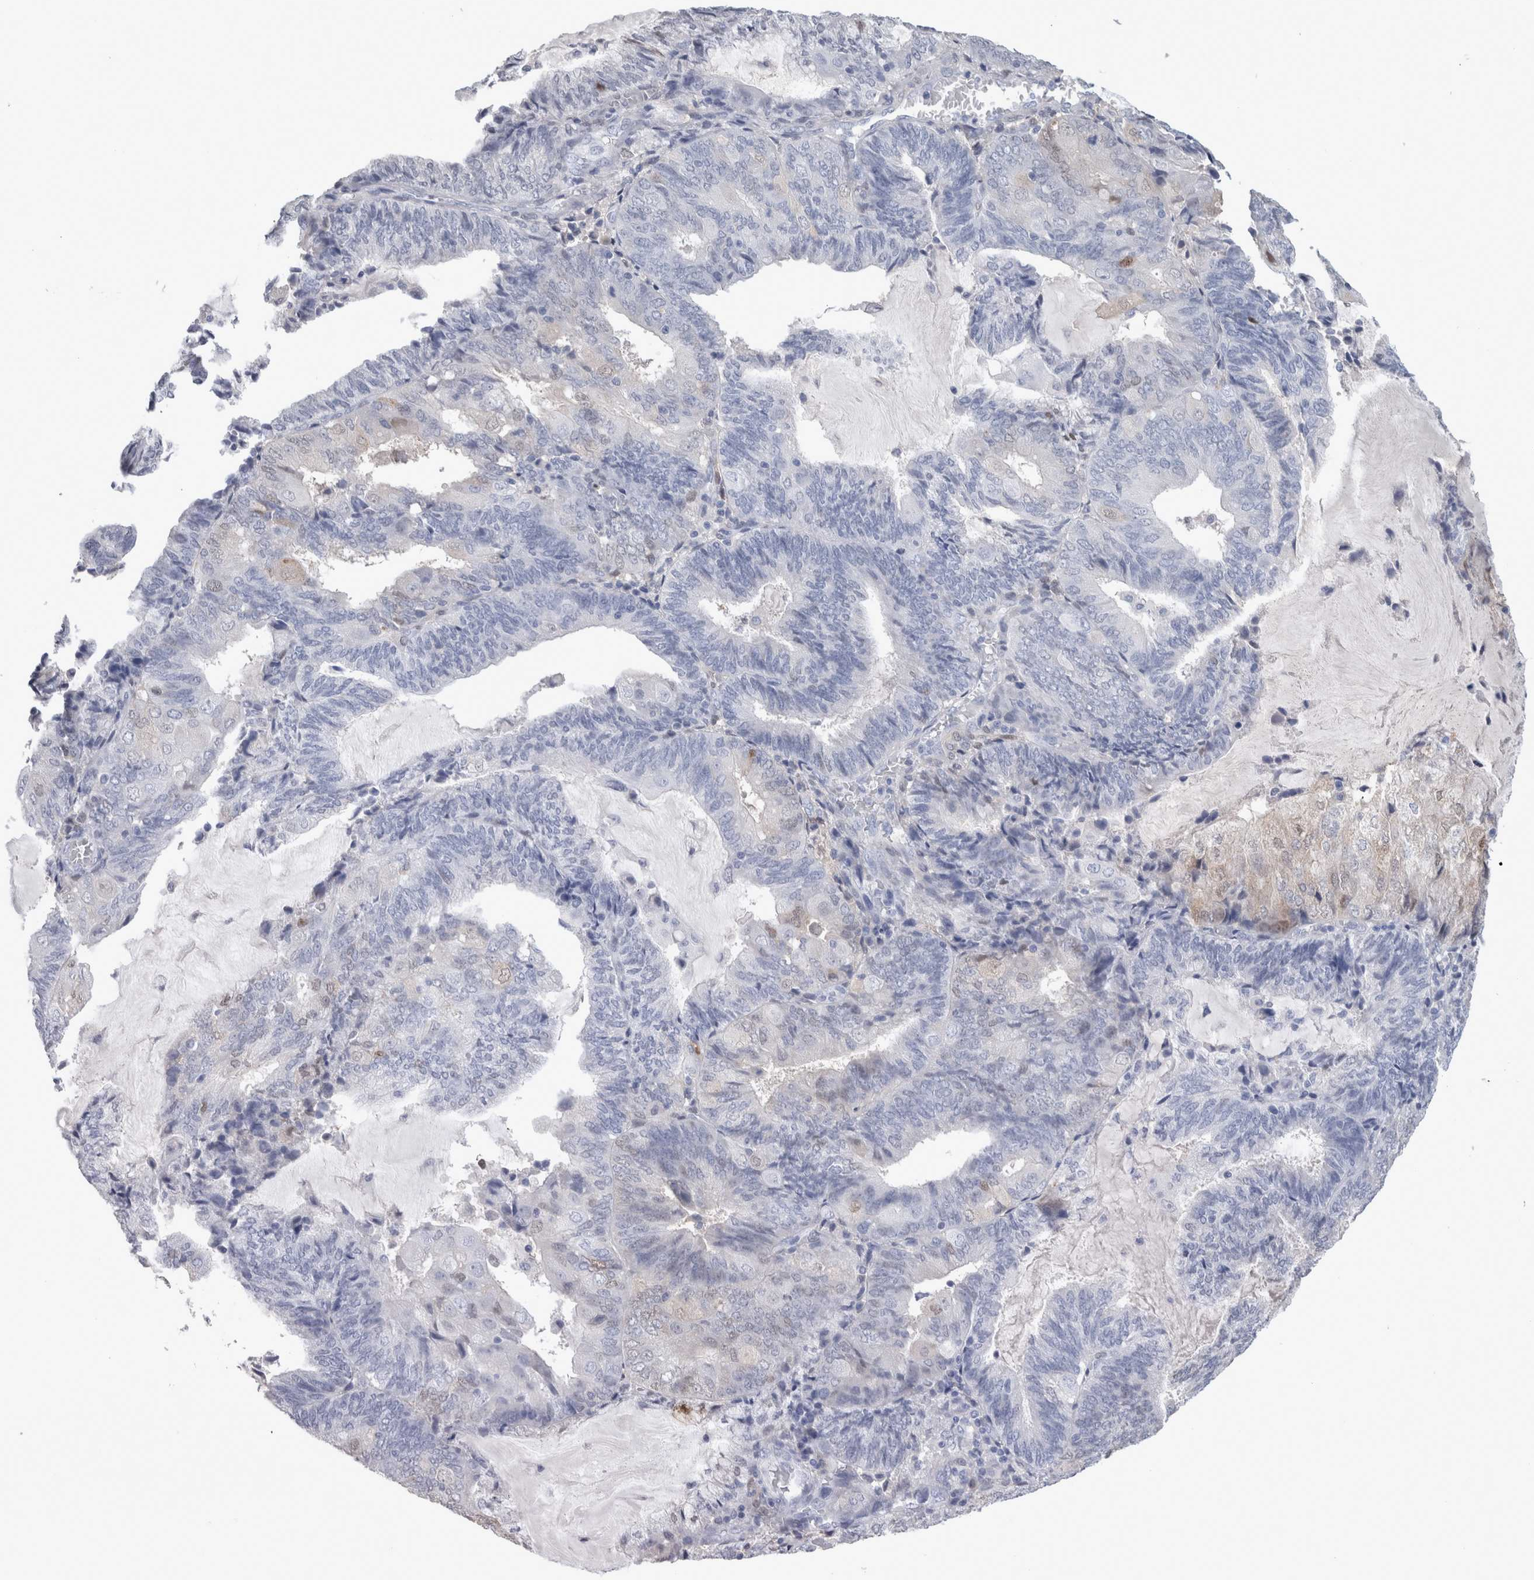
{"staining": {"intensity": "negative", "quantity": "none", "location": "none"}, "tissue": "endometrial cancer", "cell_type": "Tumor cells", "image_type": "cancer", "snomed": [{"axis": "morphology", "description": "Adenocarcinoma, NOS"}, {"axis": "topography", "description": "Endometrium"}], "caption": "The photomicrograph exhibits no staining of tumor cells in endometrial cancer (adenocarcinoma).", "gene": "CA8", "patient": {"sex": "female", "age": 81}}